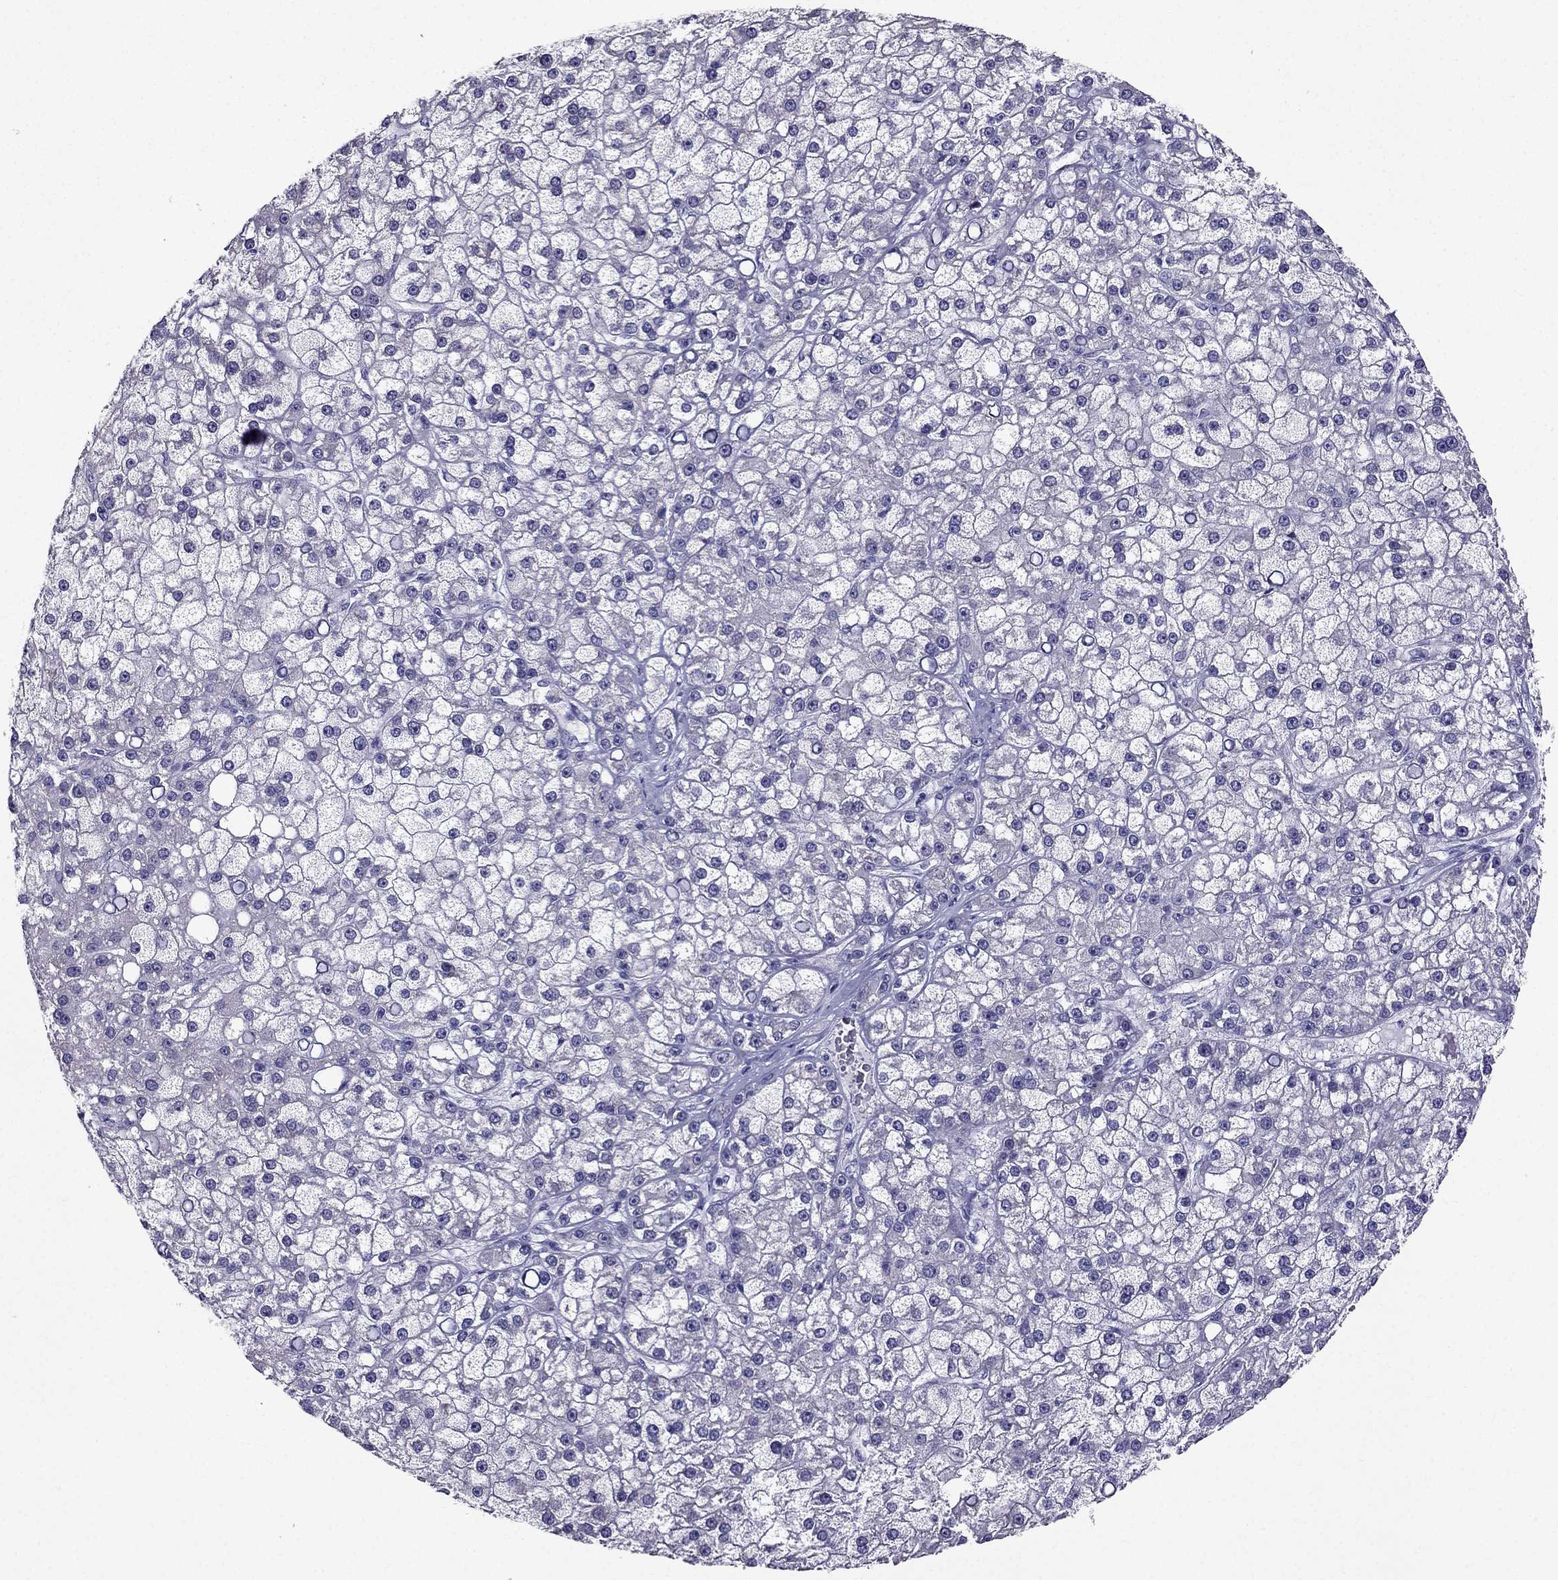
{"staining": {"intensity": "negative", "quantity": "none", "location": "none"}, "tissue": "liver cancer", "cell_type": "Tumor cells", "image_type": "cancer", "snomed": [{"axis": "morphology", "description": "Carcinoma, Hepatocellular, NOS"}, {"axis": "topography", "description": "Liver"}], "caption": "Immunohistochemistry micrograph of neoplastic tissue: human liver cancer (hepatocellular carcinoma) stained with DAB (3,3'-diaminobenzidine) reveals no significant protein positivity in tumor cells.", "gene": "ZNF541", "patient": {"sex": "male", "age": 67}}